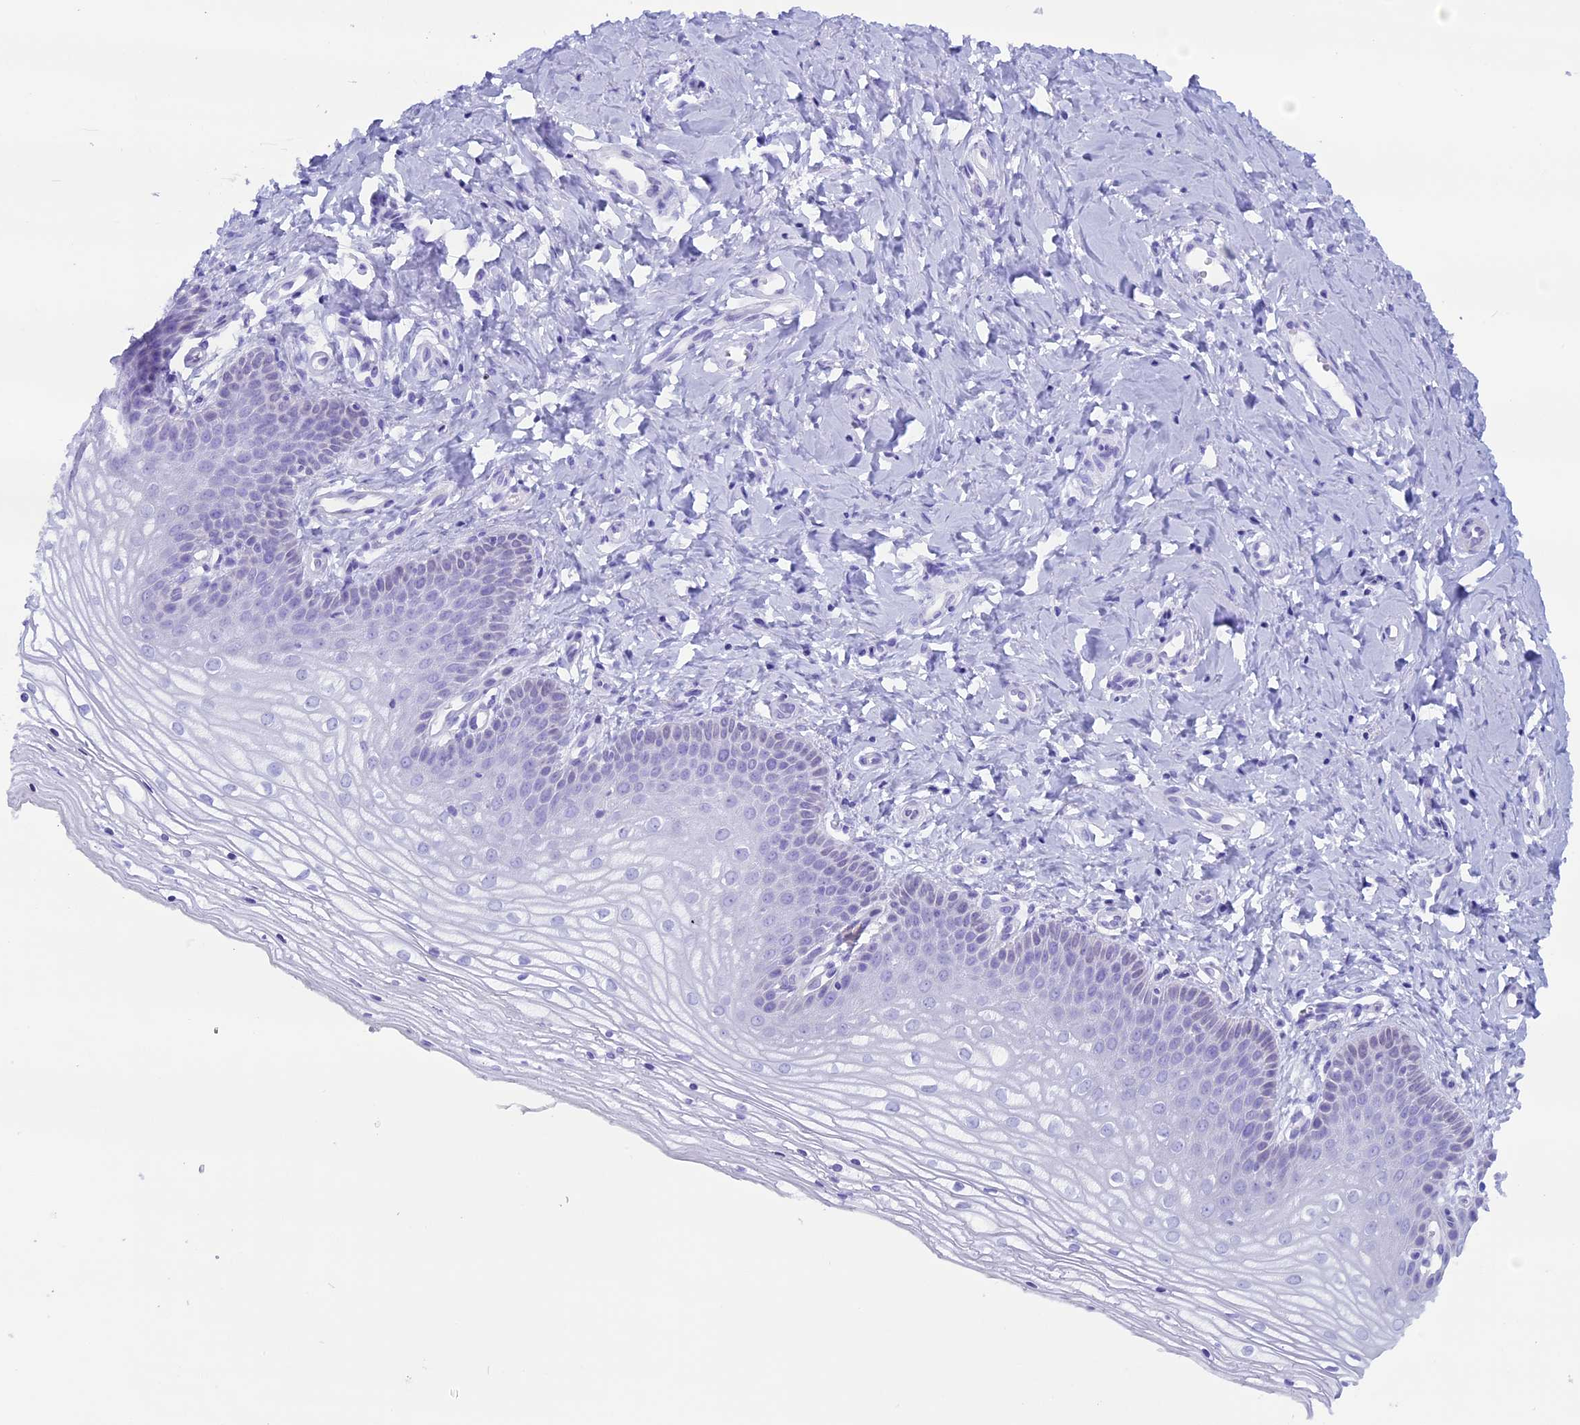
{"staining": {"intensity": "negative", "quantity": "none", "location": "none"}, "tissue": "vagina", "cell_type": "Squamous epithelial cells", "image_type": "normal", "snomed": [{"axis": "morphology", "description": "Normal tissue, NOS"}, {"axis": "topography", "description": "Vagina"}], "caption": "An immunohistochemistry (IHC) histopathology image of benign vagina is shown. There is no staining in squamous epithelial cells of vagina. (Stains: DAB (3,3'-diaminobenzidine) IHC with hematoxylin counter stain, Microscopy: brightfield microscopy at high magnification).", "gene": "FAM169A", "patient": {"sex": "female", "age": 68}}